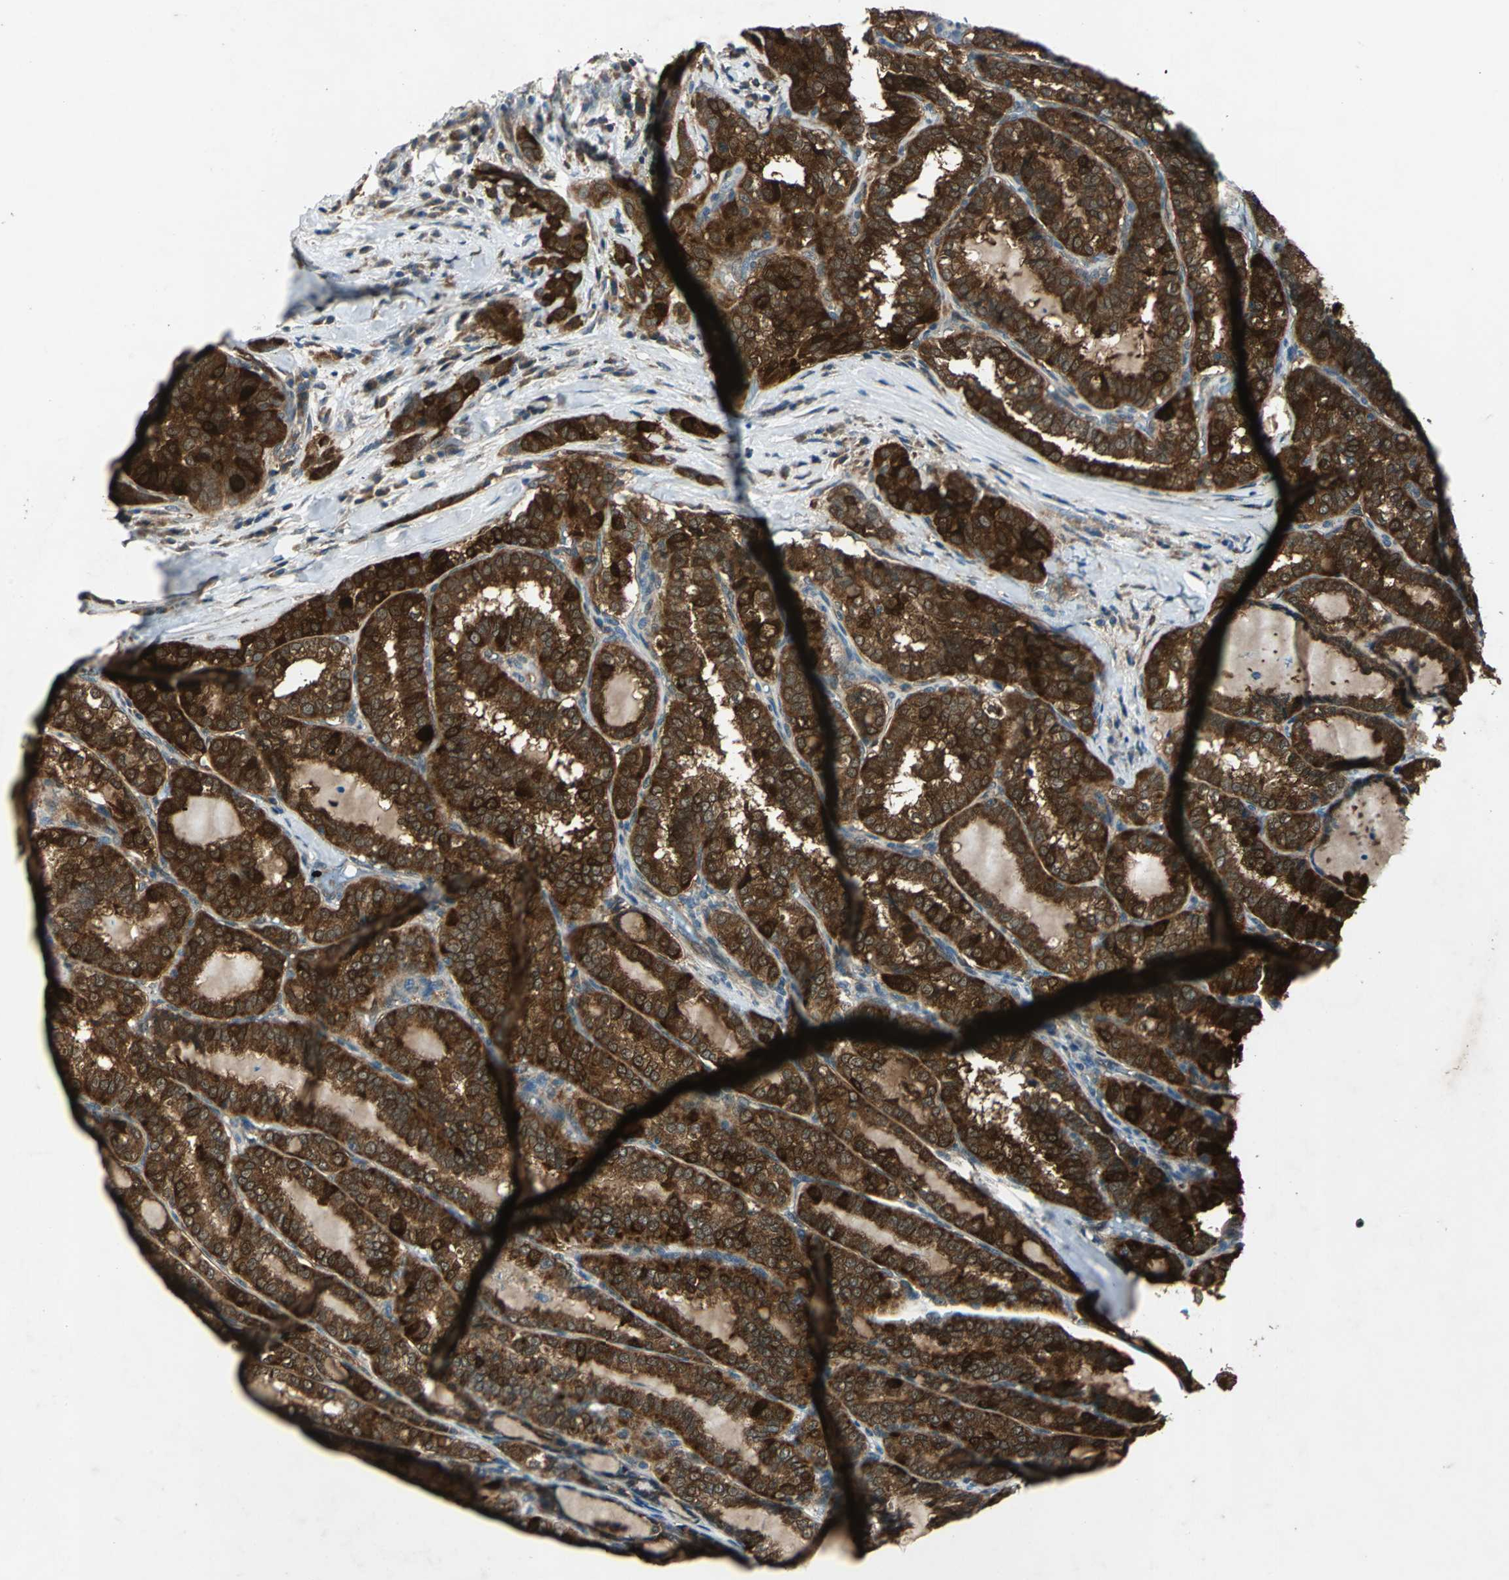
{"staining": {"intensity": "strong", "quantity": ">75%", "location": "cytoplasmic/membranous"}, "tissue": "thyroid cancer", "cell_type": "Tumor cells", "image_type": "cancer", "snomed": [{"axis": "morphology", "description": "Papillary adenocarcinoma, NOS"}, {"axis": "topography", "description": "Thyroid gland"}], "caption": "Thyroid cancer (papillary adenocarcinoma) was stained to show a protein in brown. There is high levels of strong cytoplasmic/membranous staining in about >75% of tumor cells. Nuclei are stained in blue.", "gene": "RRM2B", "patient": {"sex": "female", "age": 30}}